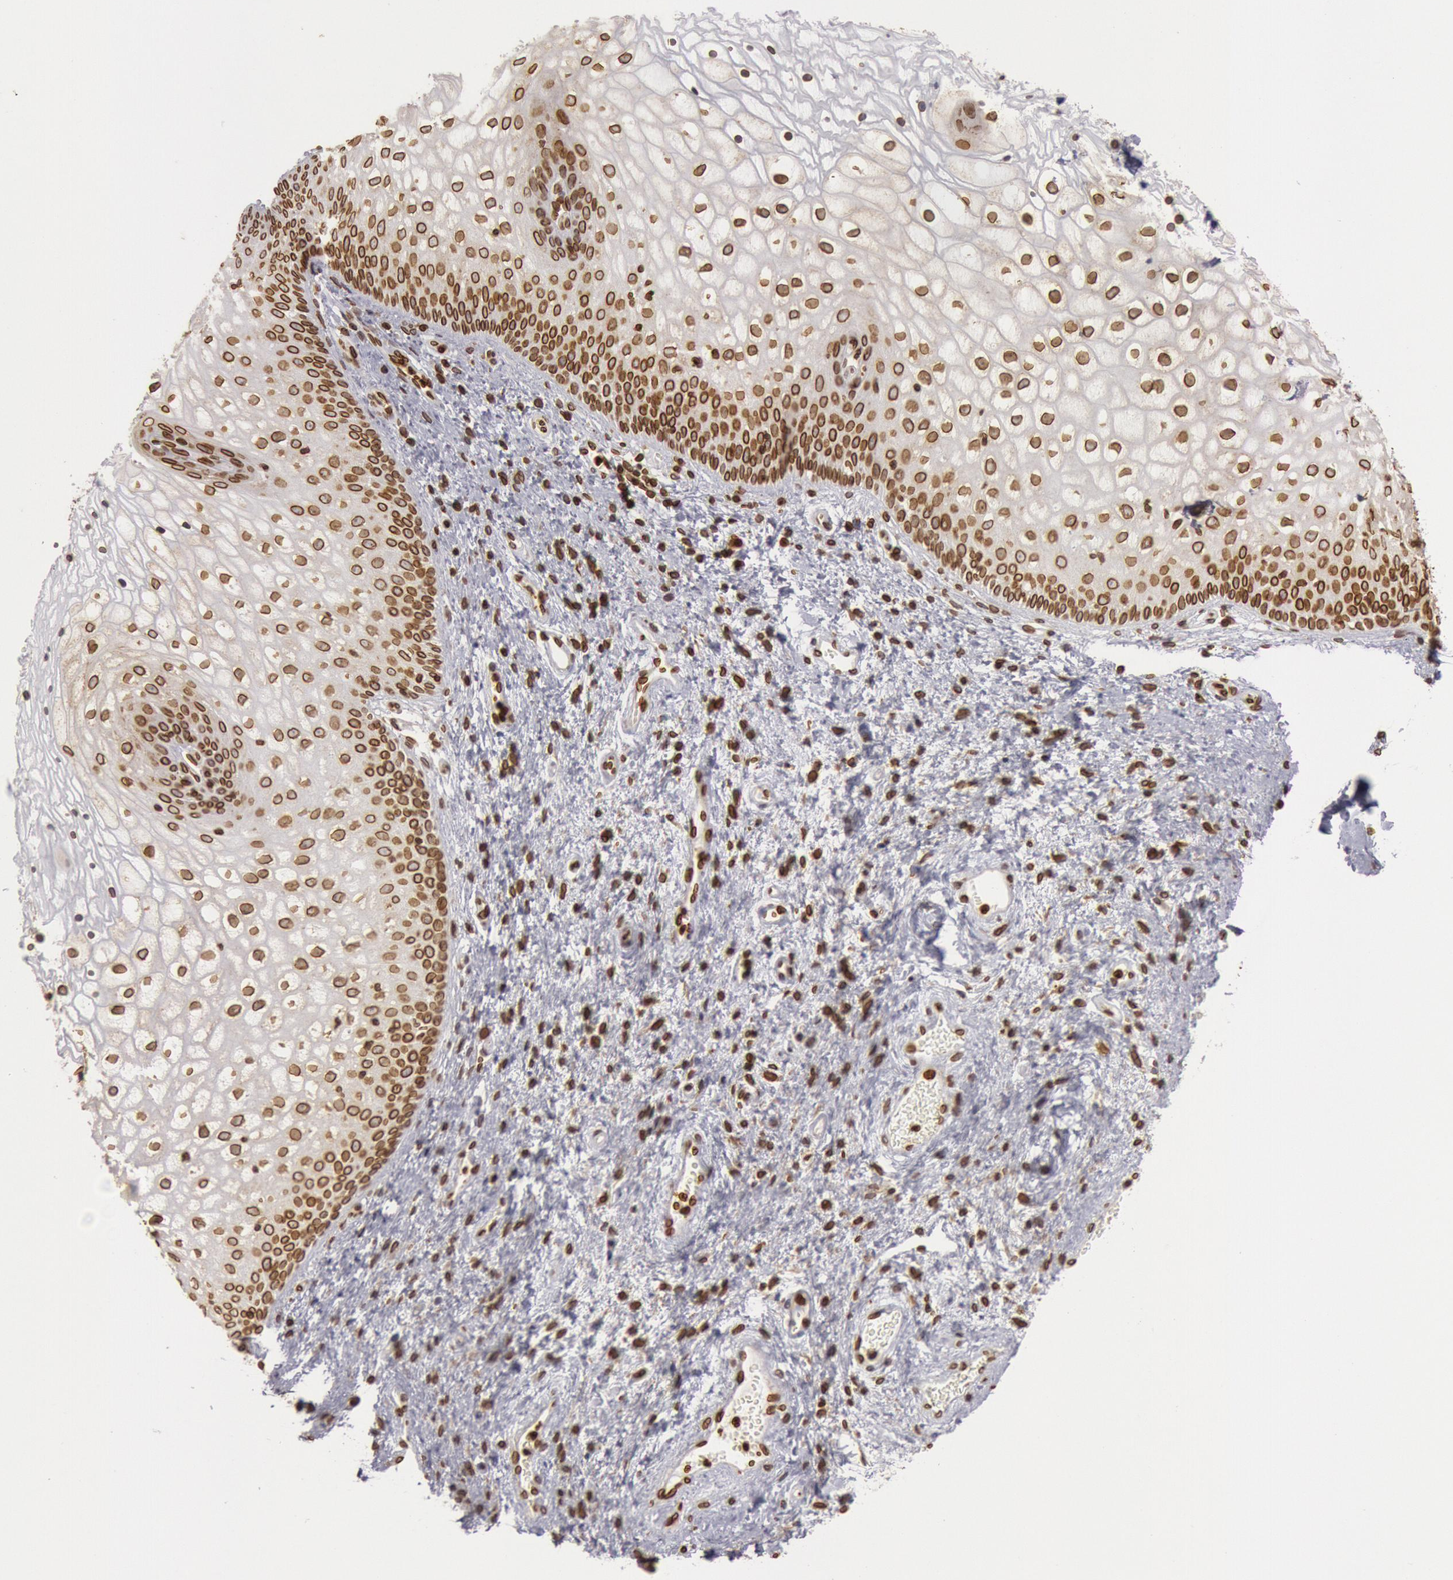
{"staining": {"intensity": "strong", "quantity": ">75%", "location": "nuclear"}, "tissue": "vagina", "cell_type": "Squamous epithelial cells", "image_type": "normal", "snomed": [{"axis": "morphology", "description": "Normal tissue, NOS"}, {"axis": "topography", "description": "Vagina"}], "caption": "Strong nuclear protein expression is appreciated in about >75% of squamous epithelial cells in vagina. Using DAB (brown) and hematoxylin (blue) stains, captured at high magnification using brightfield microscopy.", "gene": "SUN2", "patient": {"sex": "female", "age": 34}}